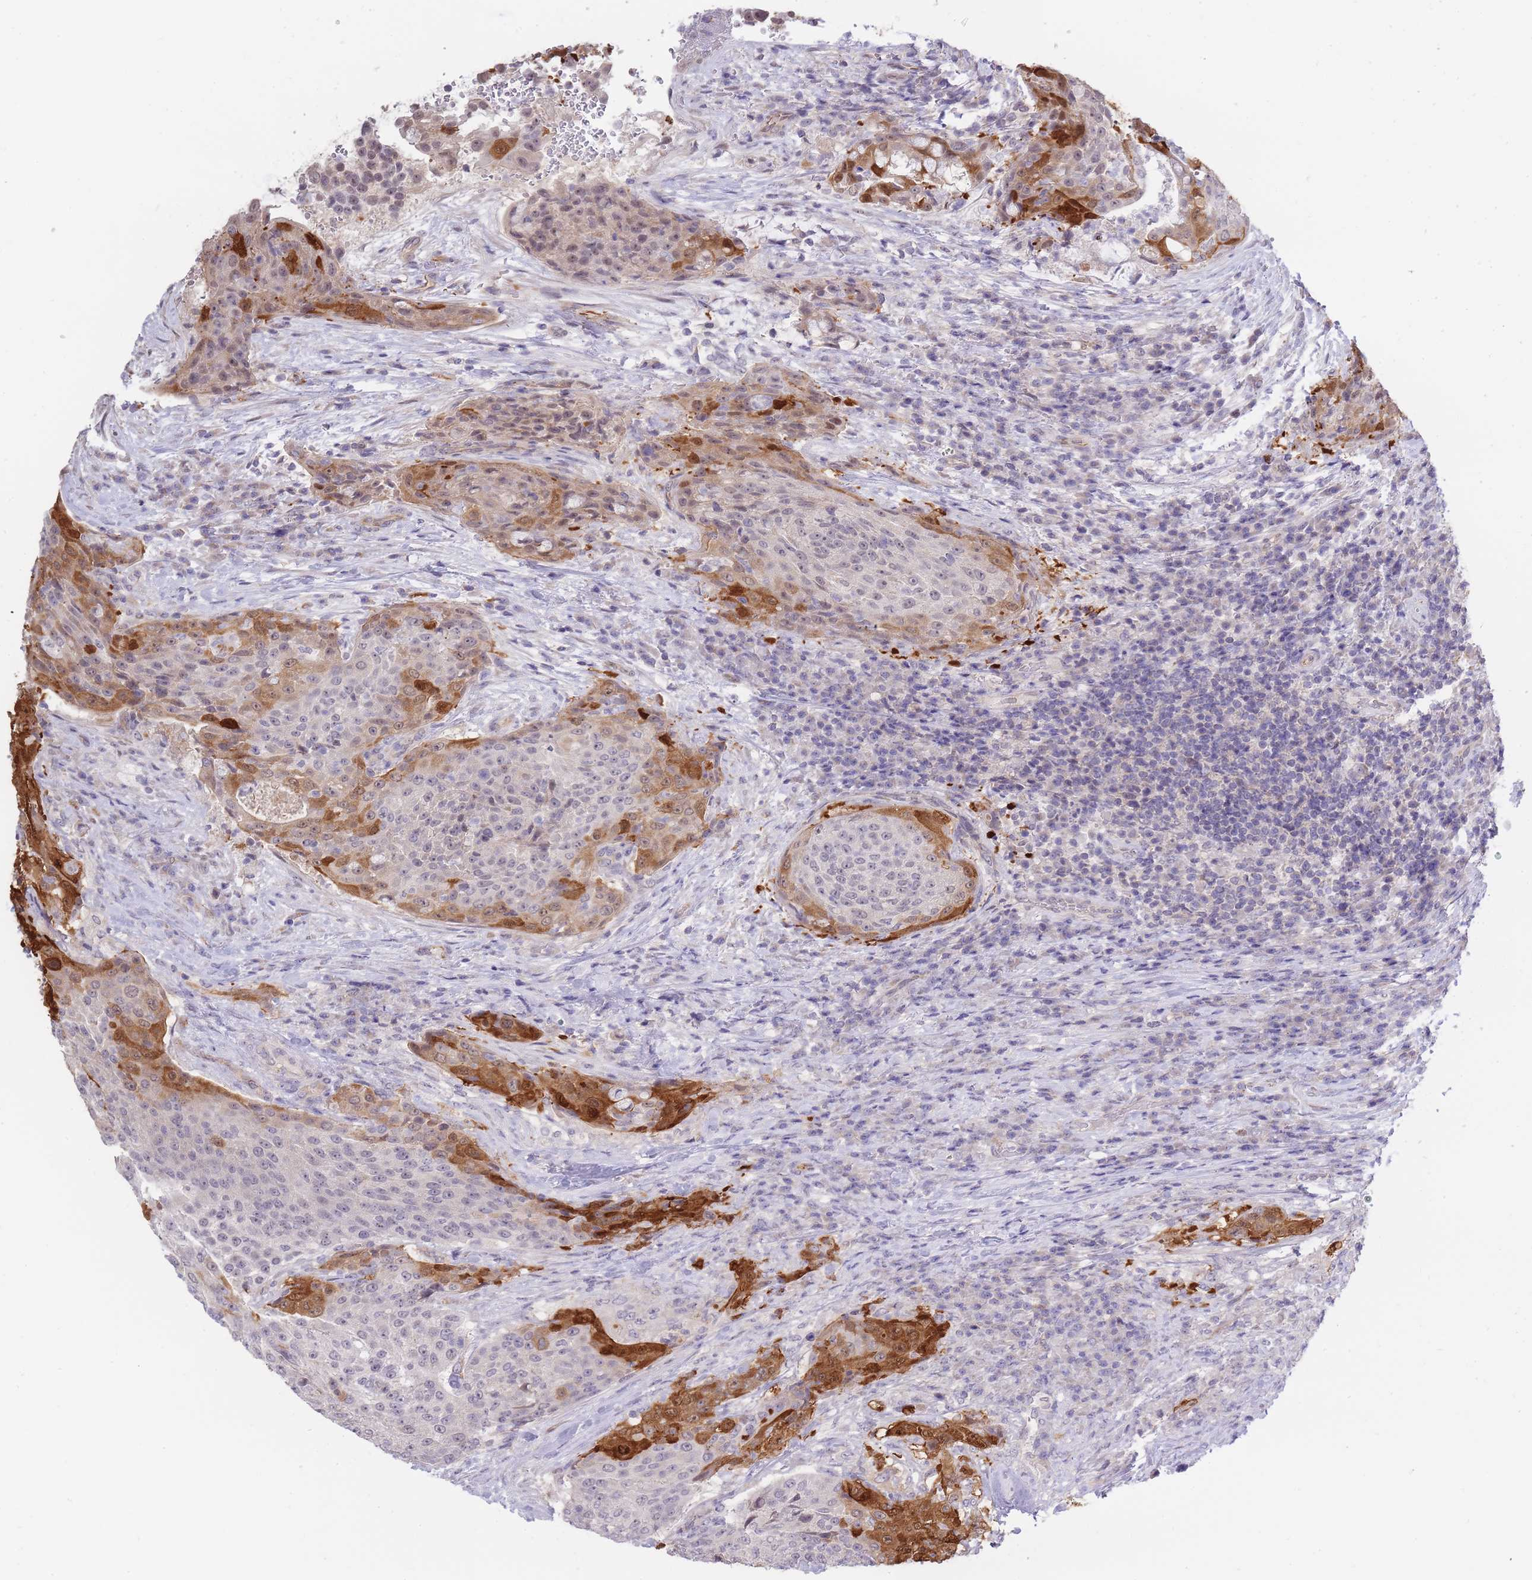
{"staining": {"intensity": "strong", "quantity": "<25%", "location": "cytoplasmic/membranous,nuclear"}, "tissue": "urothelial cancer", "cell_type": "Tumor cells", "image_type": "cancer", "snomed": [{"axis": "morphology", "description": "Urothelial carcinoma, High grade"}, {"axis": "topography", "description": "Urinary bladder"}], "caption": "A medium amount of strong cytoplasmic/membranous and nuclear staining is identified in approximately <25% of tumor cells in high-grade urothelial carcinoma tissue. The protein is stained brown, and the nuclei are stained in blue (DAB IHC with brightfield microscopy, high magnification).", "gene": "C19orf25", "patient": {"sex": "female", "age": 63}}